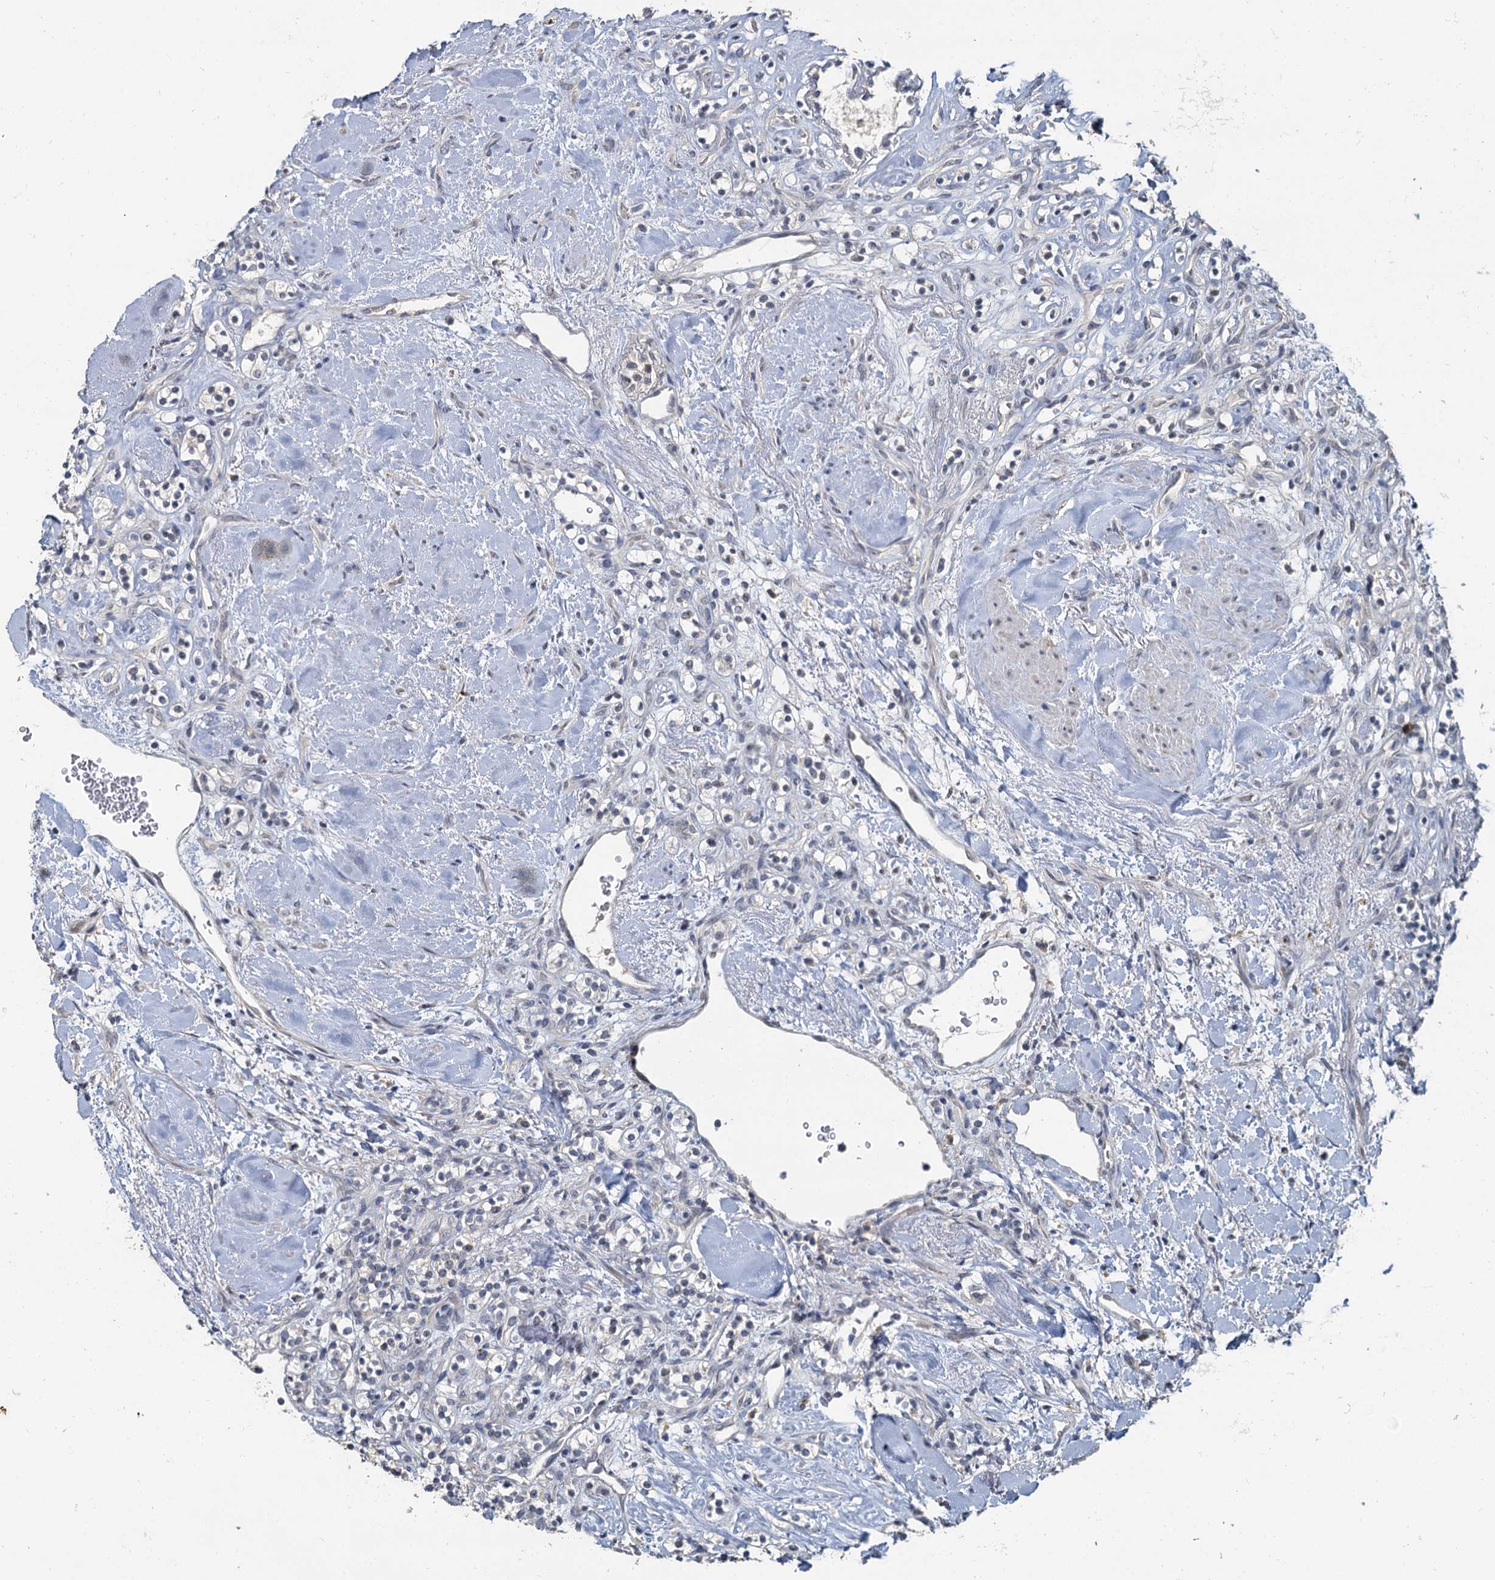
{"staining": {"intensity": "negative", "quantity": "none", "location": "none"}, "tissue": "renal cancer", "cell_type": "Tumor cells", "image_type": "cancer", "snomed": [{"axis": "morphology", "description": "Adenocarcinoma, NOS"}, {"axis": "topography", "description": "Kidney"}], "caption": "Tumor cells are negative for protein expression in human renal cancer (adenocarcinoma).", "gene": "MUCL1", "patient": {"sex": "male", "age": 77}}